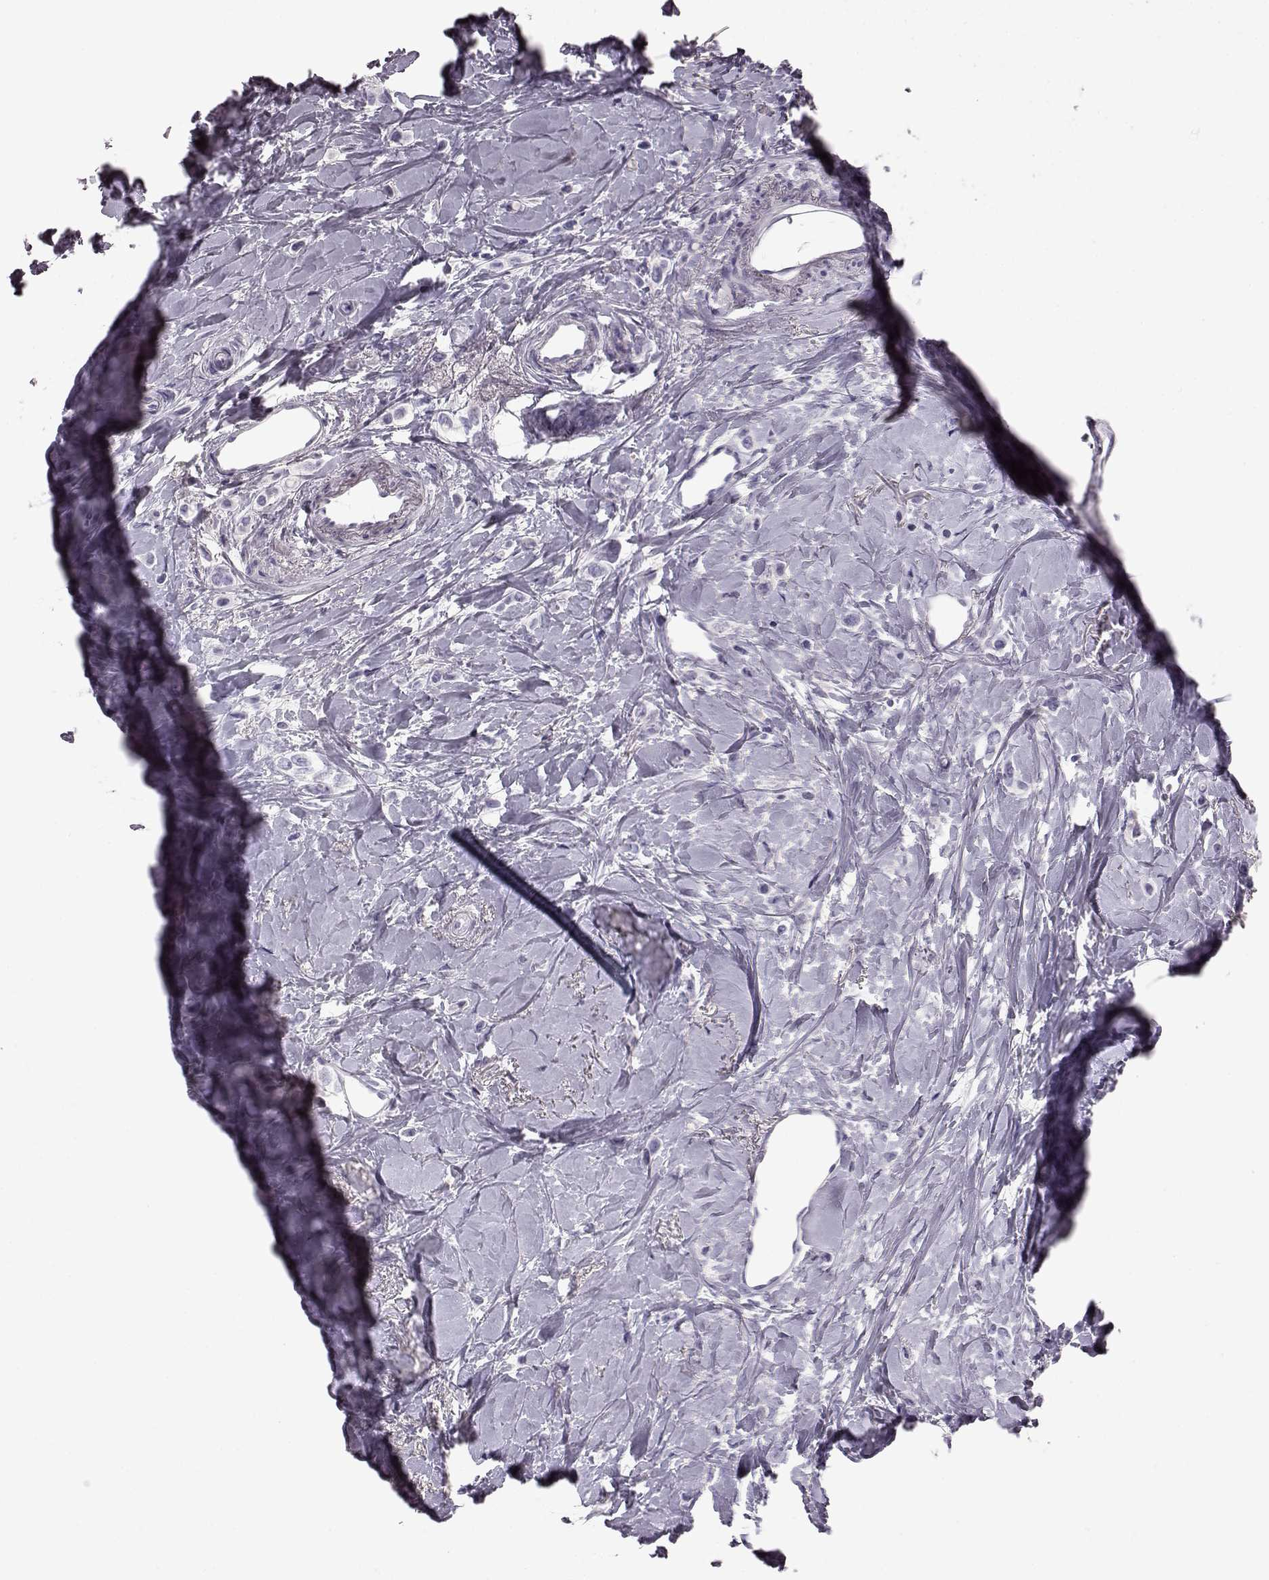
{"staining": {"intensity": "negative", "quantity": "none", "location": "none"}, "tissue": "breast cancer", "cell_type": "Tumor cells", "image_type": "cancer", "snomed": [{"axis": "morphology", "description": "Lobular carcinoma"}, {"axis": "topography", "description": "Breast"}], "caption": "Protein analysis of lobular carcinoma (breast) shows no significant positivity in tumor cells. (DAB immunohistochemistry, high magnification).", "gene": "TCHHL1", "patient": {"sex": "female", "age": 66}}